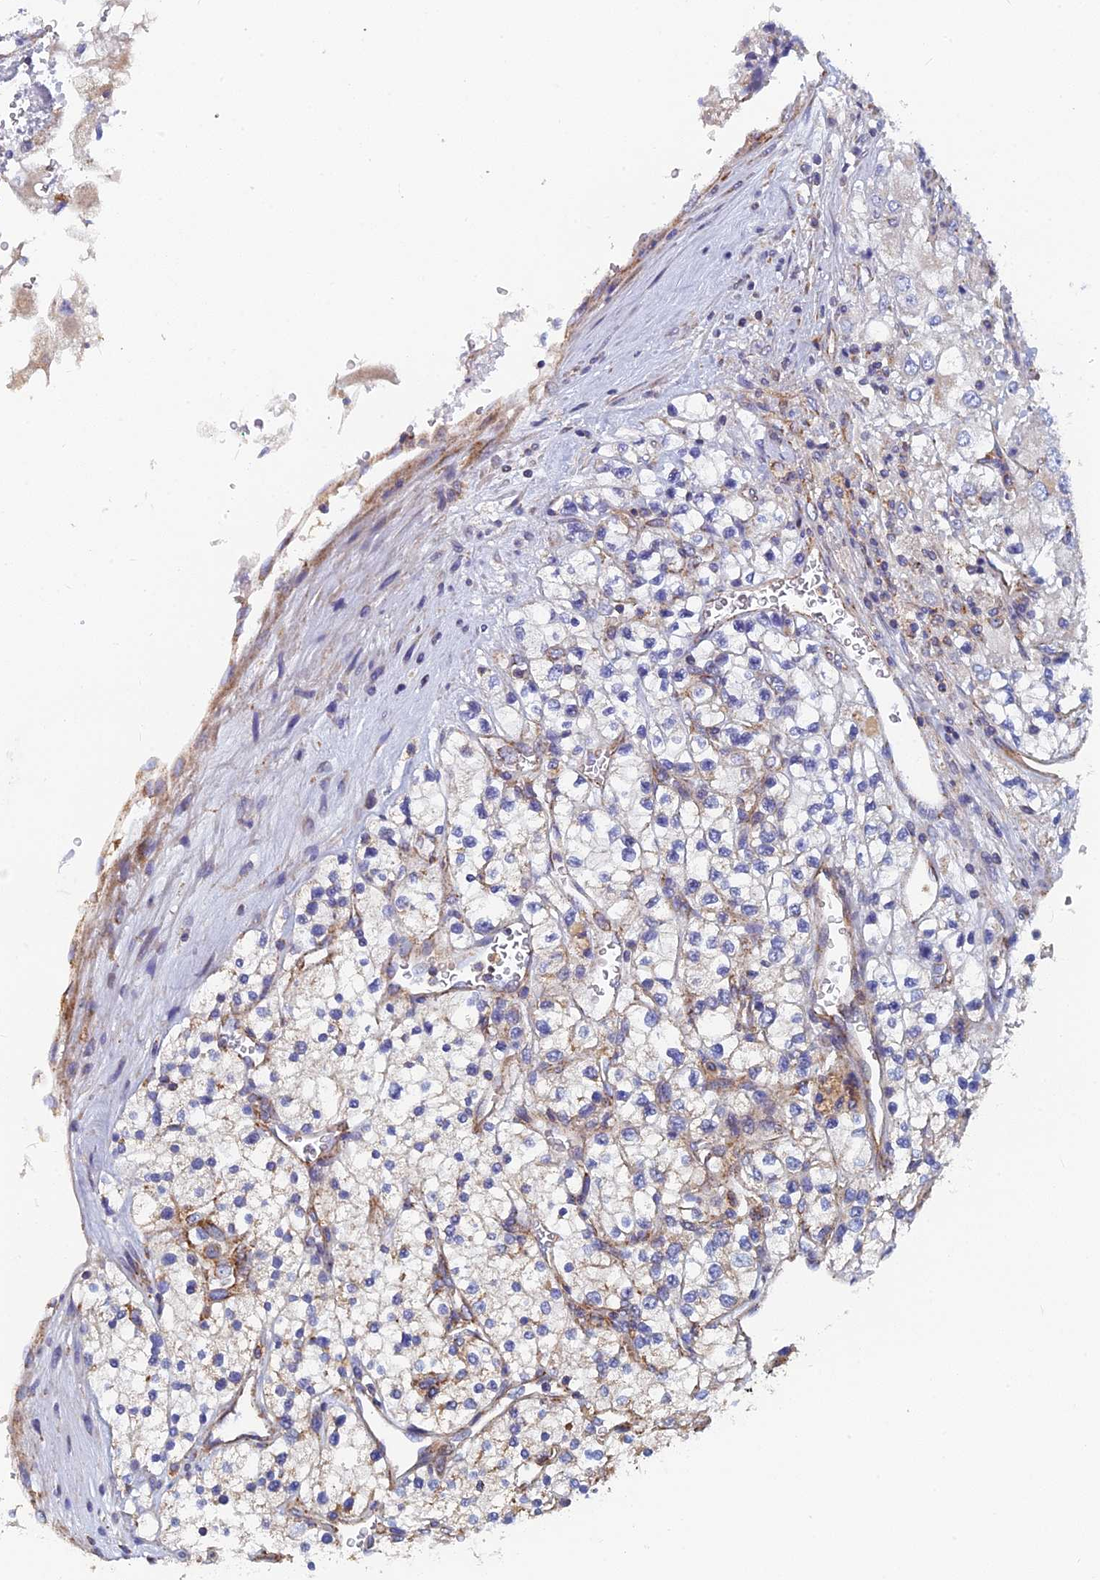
{"staining": {"intensity": "negative", "quantity": "none", "location": "none"}, "tissue": "renal cancer", "cell_type": "Tumor cells", "image_type": "cancer", "snomed": [{"axis": "morphology", "description": "Adenocarcinoma, NOS"}, {"axis": "topography", "description": "Kidney"}], "caption": "High power microscopy photomicrograph of an immunohistochemistry (IHC) histopathology image of adenocarcinoma (renal), revealing no significant positivity in tumor cells. (DAB (3,3'-diaminobenzidine) immunohistochemistry (IHC) visualized using brightfield microscopy, high magnification).", "gene": "MRPS9", "patient": {"sex": "male", "age": 80}}